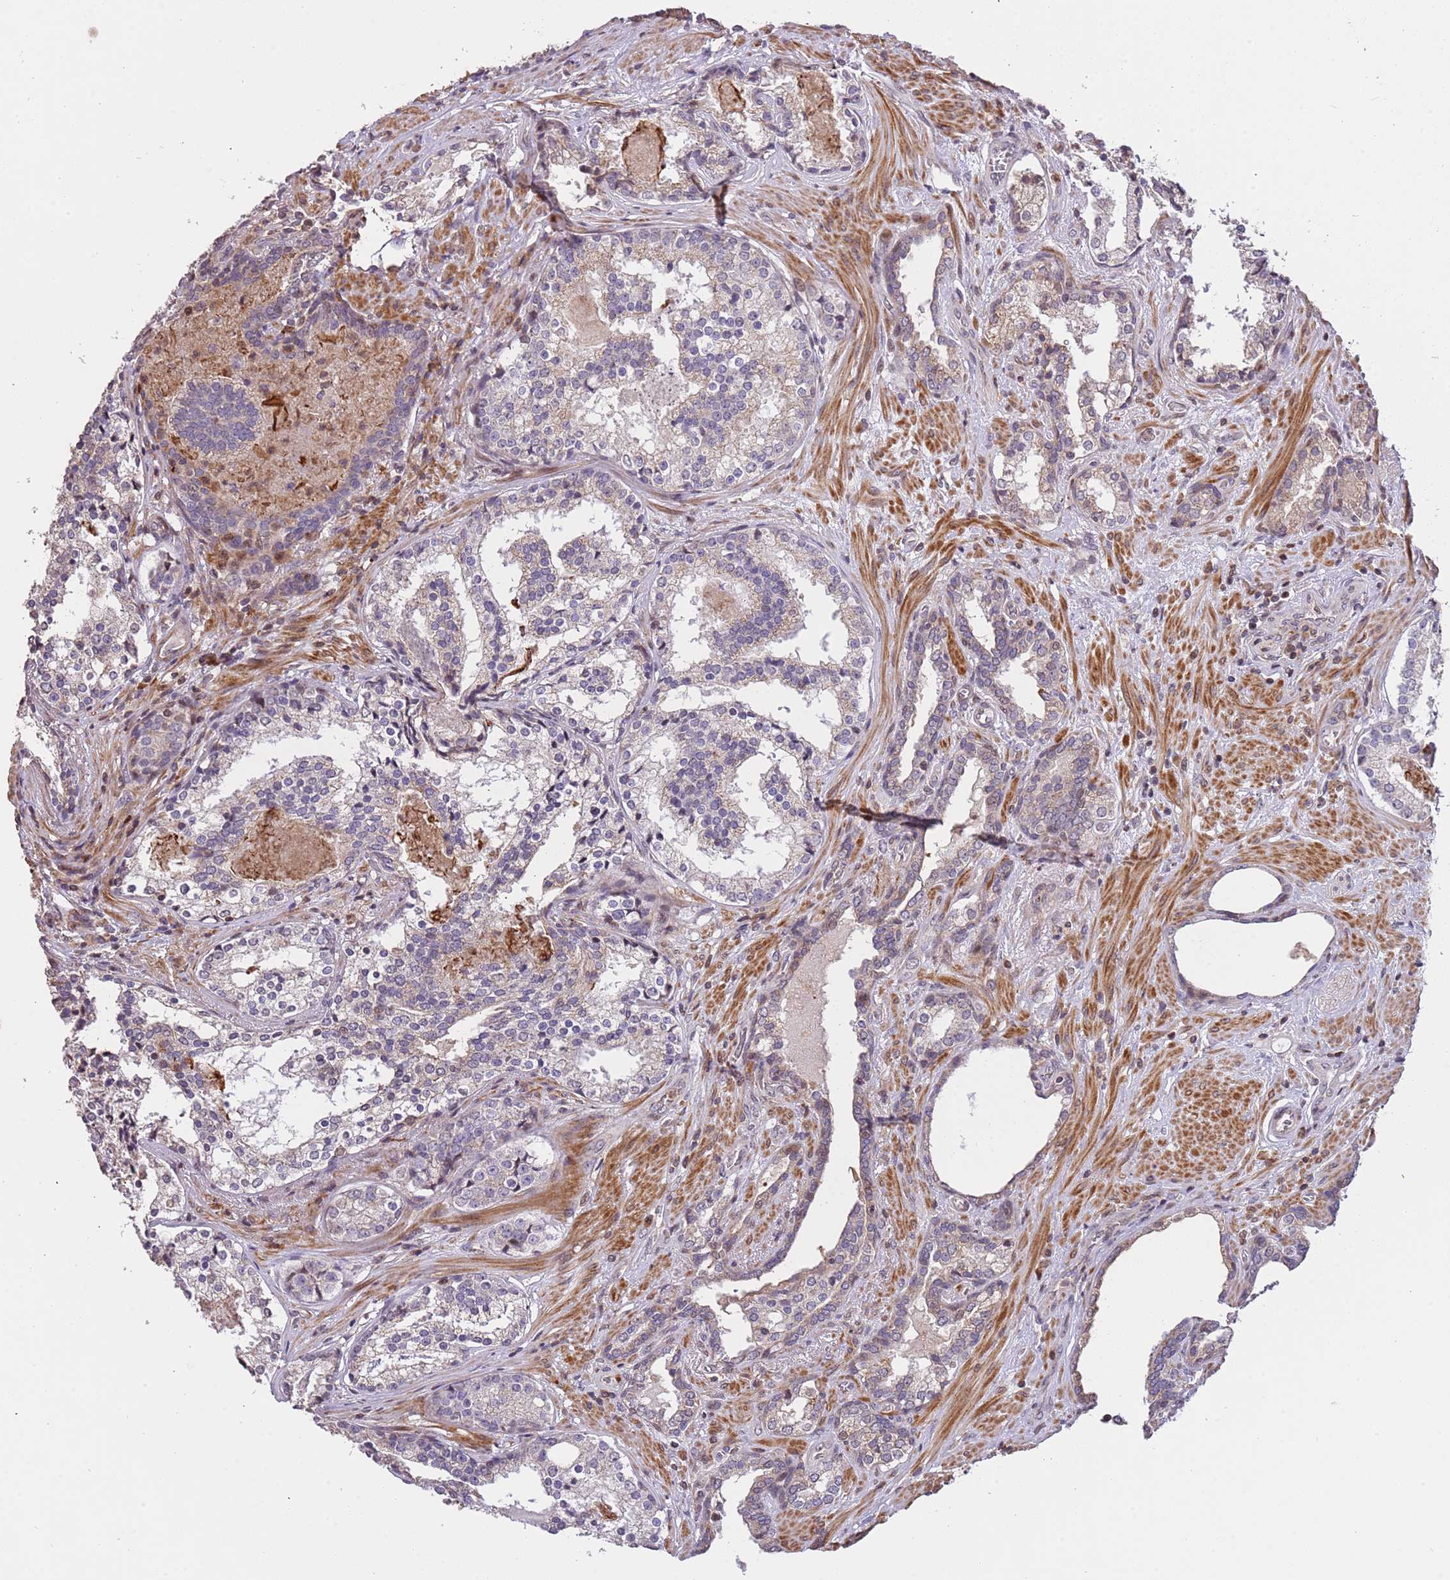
{"staining": {"intensity": "negative", "quantity": "none", "location": "none"}, "tissue": "prostate cancer", "cell_type": "Tumor cells", "image_type": "cancer", "snomed": [{"axis": "morphology", "description": "Adenocarcinoma, High grade"}, {"axis": "topography", "description": "Prostate"}], "caption": "The immunohistochemistry (IHC) micrograph has no significant staining in tumor cells of adenocarcinoma (high-grade) (prostate) tissue. Nuclei are stained in blue.", "gene": "SLC16A4", "patient": {"sex": "male", "age": 58}}